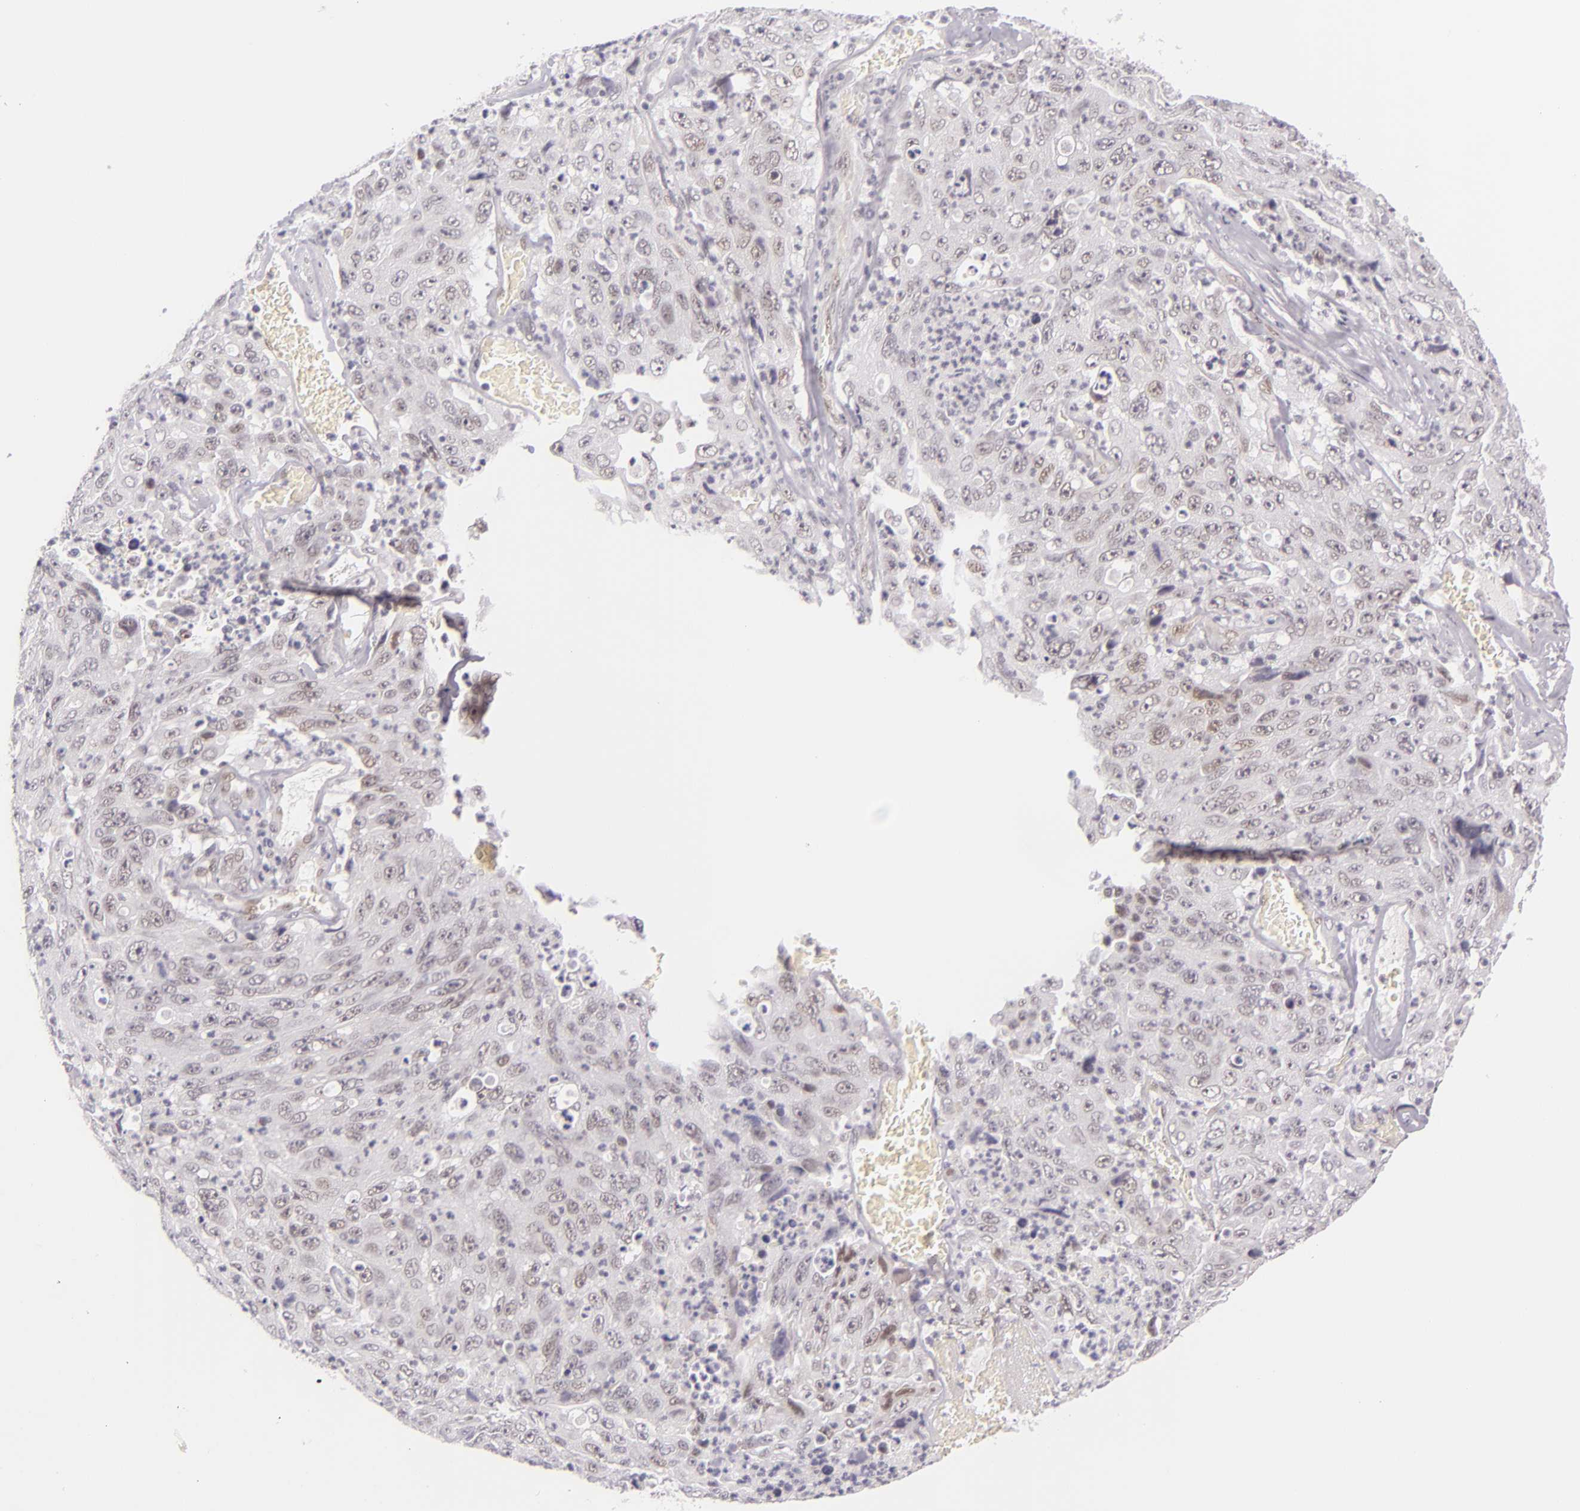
{"staining": {"intensity": "weak", "quantity": "<25%", "location": "nuclear"}, "tissue": "lung cancer", "cell_type": "Tumor cells", "image_type": "cancer", "snomed": [{"axis": "morphology", "description": "Squamous cell carcinoma, NOS"}, {"axis": "topography", "description": "Lung"}], "caption": "The photomicrograph displays no staining of tumor cells in lung cancer (squamous cell carcinoma).", "gene": "BCL3", "patient": {"sex": "male", "age": 64}}